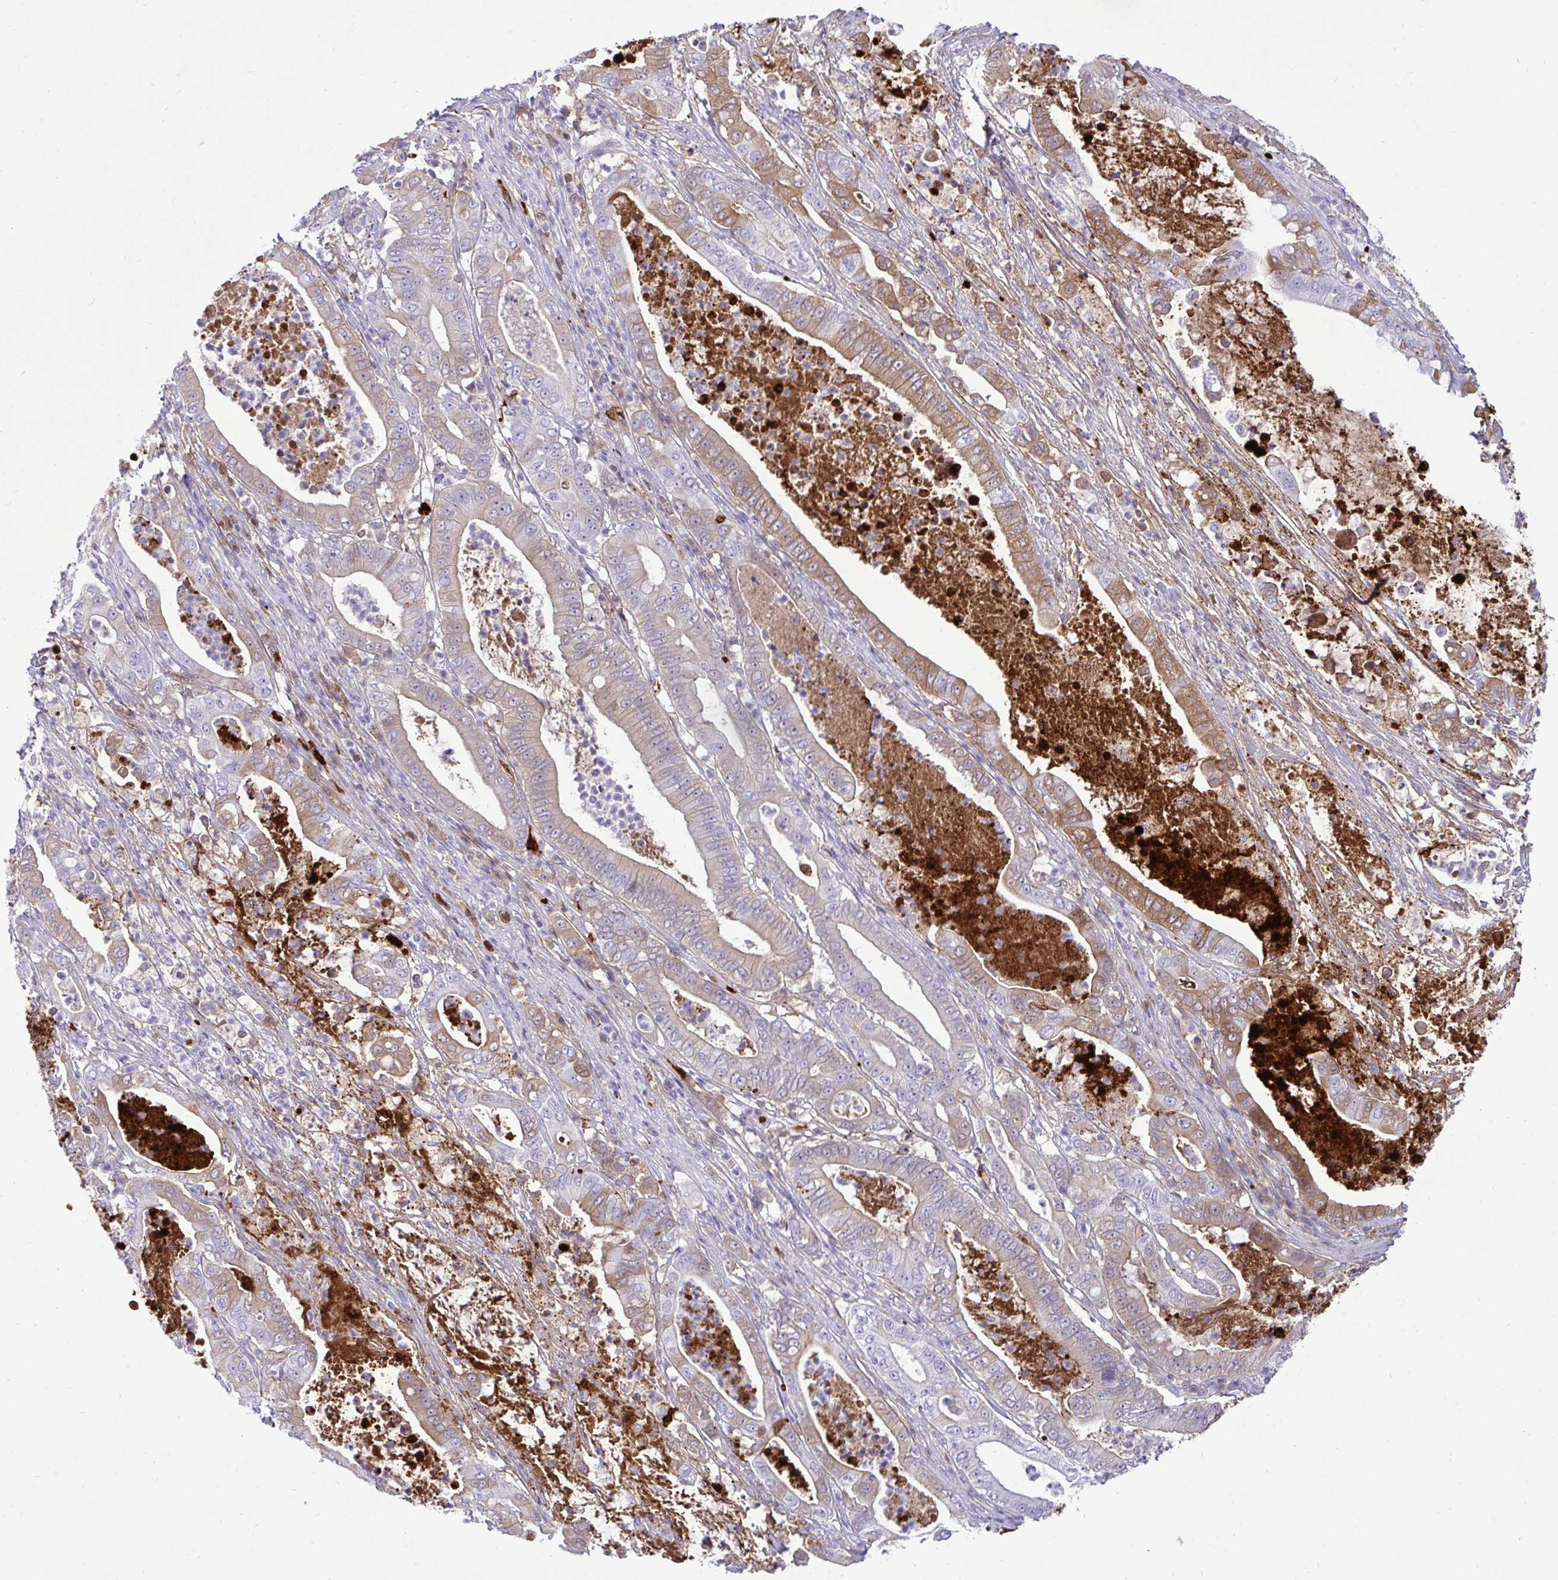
{"staining": {"intensity": "moderate", "quantity": "25%-75%", "location": "cytoplasmic/membranous"}, "tissue": "pancreatic cancer", "cell_type": "Tumor cells", "image_type": "cancer", "snomed": [{"axis": "morphology", "description": "Adenocarcinoma, NOS"}, {"axis": "topography", "description": "Pancreas"}], "caption": "Human pancreatic adenocarcinoma stained with a brown dye exhibits moderate cytoplasmic/membranous positive positivity in about 25%-75% of tumor cells.", "gene": "F2", "patient": {"sex": "male", "age": 71}}